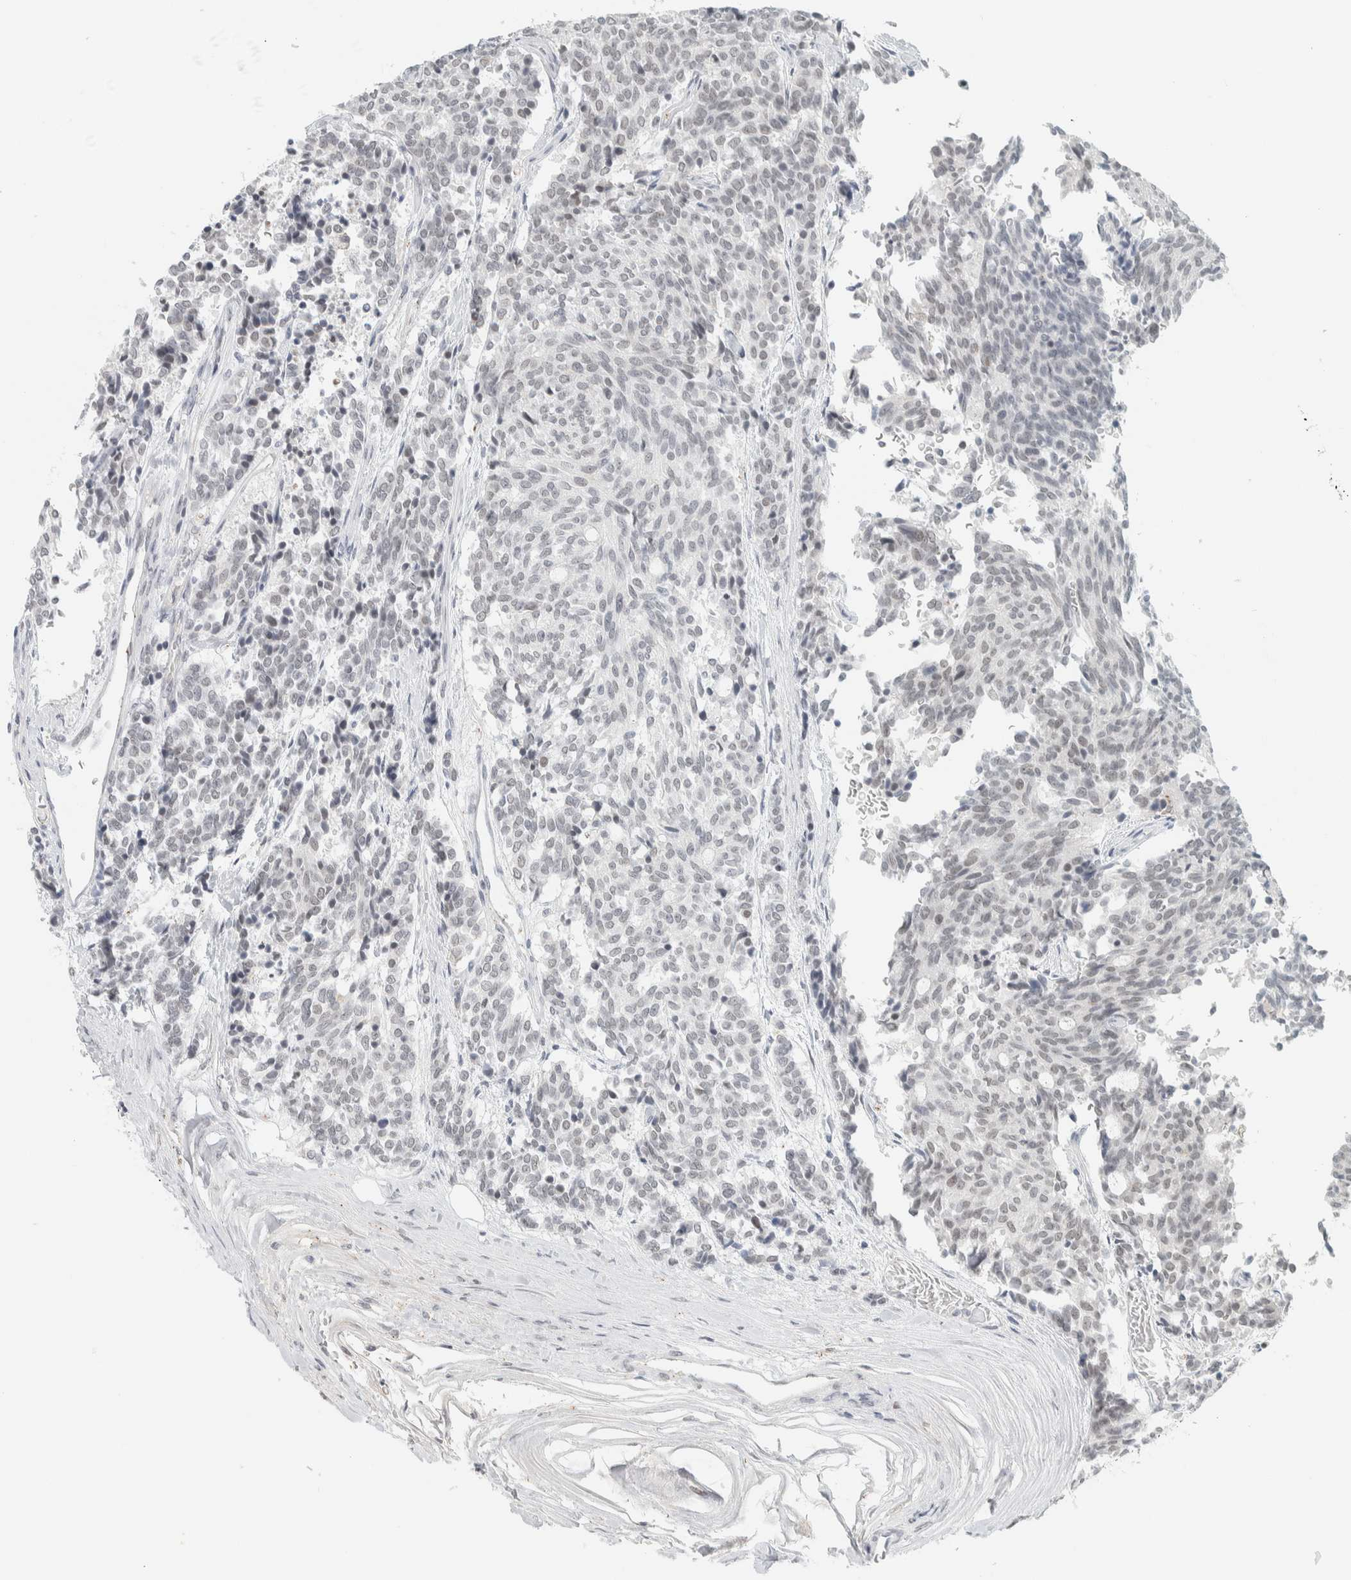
{"staining": {"intensity": "negative", "quantity": "none", "location": "none"}, "tissue": "carcinoid", "cell_type": "Tumor cells", "image_type": "cancer", "snomed": [{"axis": "morphology", "description": "Carcinoid, malignant, NOS"}, {"axis": "topography", "description": "Pancreas"}], "caption": "A photomicrograph of human carcinoid is negative for staining in tumor cells.", "gene": "CDH17", "patient": {"sex": "female", "age": 54}}